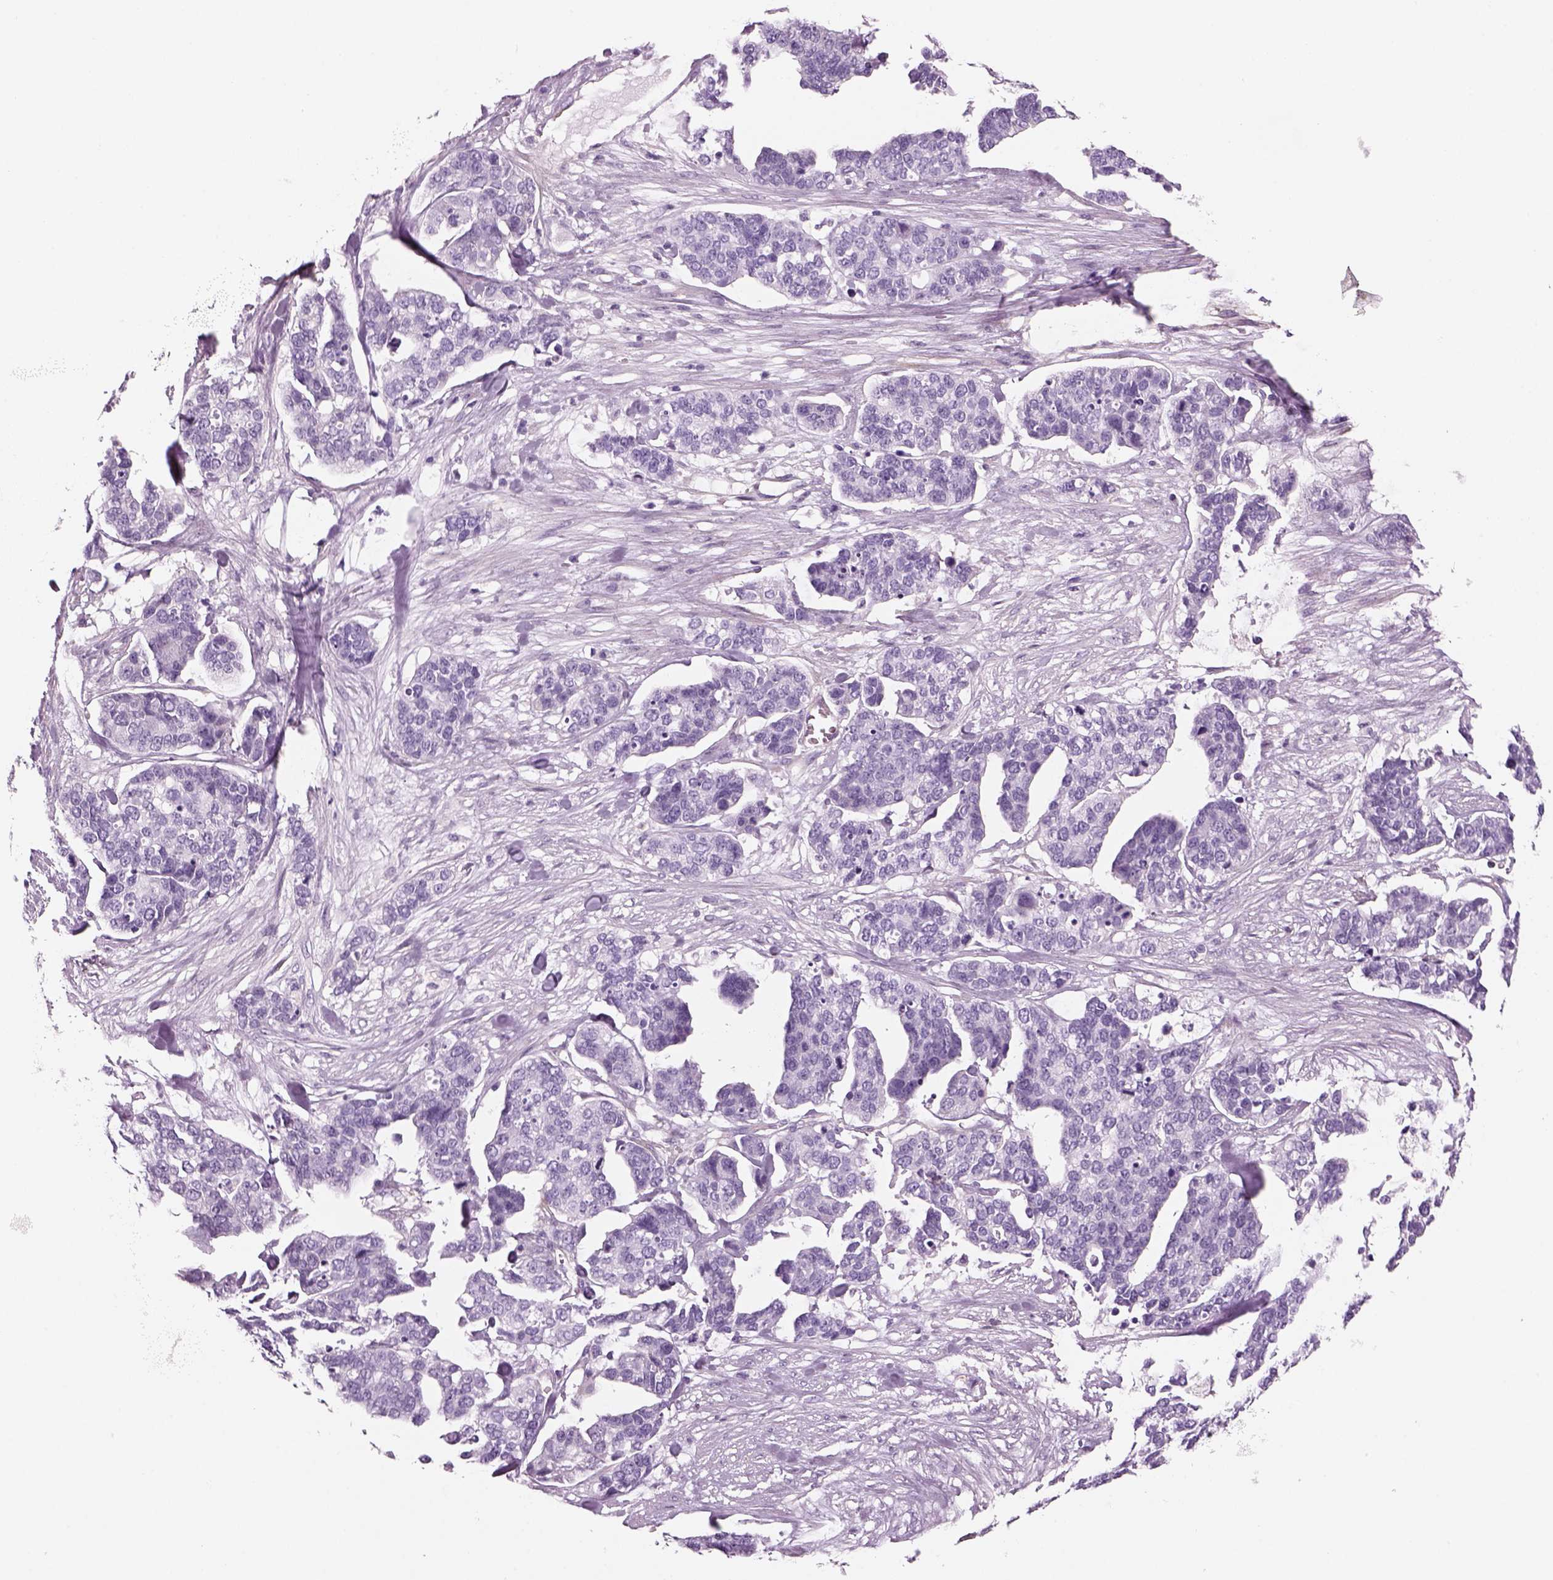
{"staining": {"intensity": "negative", "quantity": "none", "location": "none"}, "tissue": "ovarian cancer", "cell_type": "Tumor cells", "image_type": "cancer", "snomed": [{"axis": "morphology", "description": "Carcinoma, endometroid"}, {"axis": "topography", "description": "Ovary"}], "caption": "Ovarian cancer (endometroid carcinoma) stained for a protein using IHC demonstrates no positivity tumor cells.", "gene": "SLC1A7", "patient": {"sex": "female", "age": 65}}